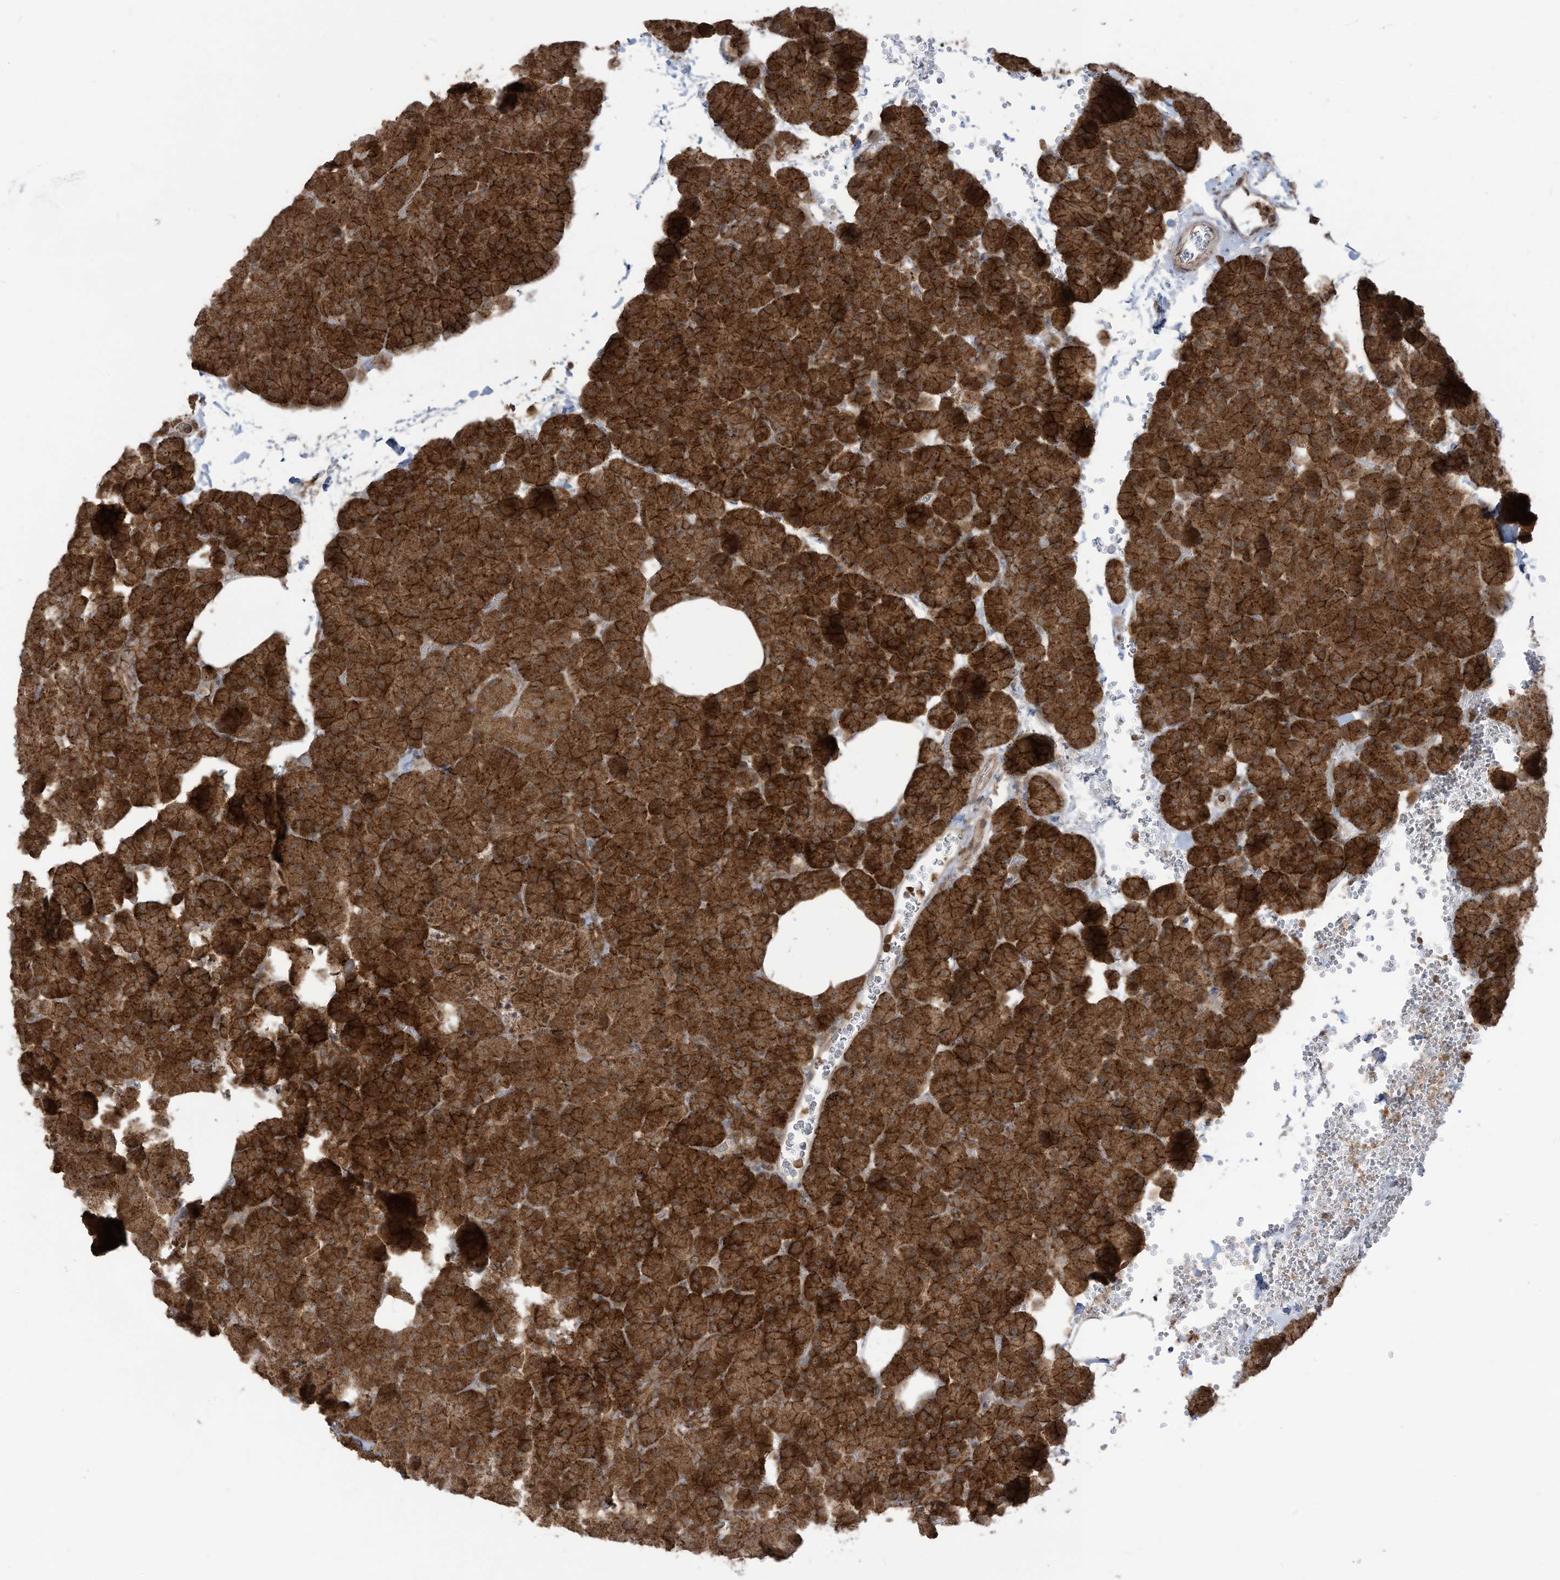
{"staining": {"intensity": "strong", "quantity": ">75%", "location": "cytoplasmic/membranous,nuclear"}, "tissue": "pancreas", "cell_type": "Exocrine glandular cells", "image_type": "normal", "snomed": [{"axis": "morphology", "description": "Normal tissue, NOS"}, {"axis": "morphology", "description": "Carcinoid, malignant, NOS"}, {"axis": "topography", "description": "Pancreas"}], "caption": "A photomicrograph showing strong cytoplasmic/membranous,nuclear staining in about >75% of exocrine glandular cells in unremarkable pancreas, as visualized by brown immunohistochemical staining.", "gene": "CARF", "patient": {"sex": "female", "age": 35}}